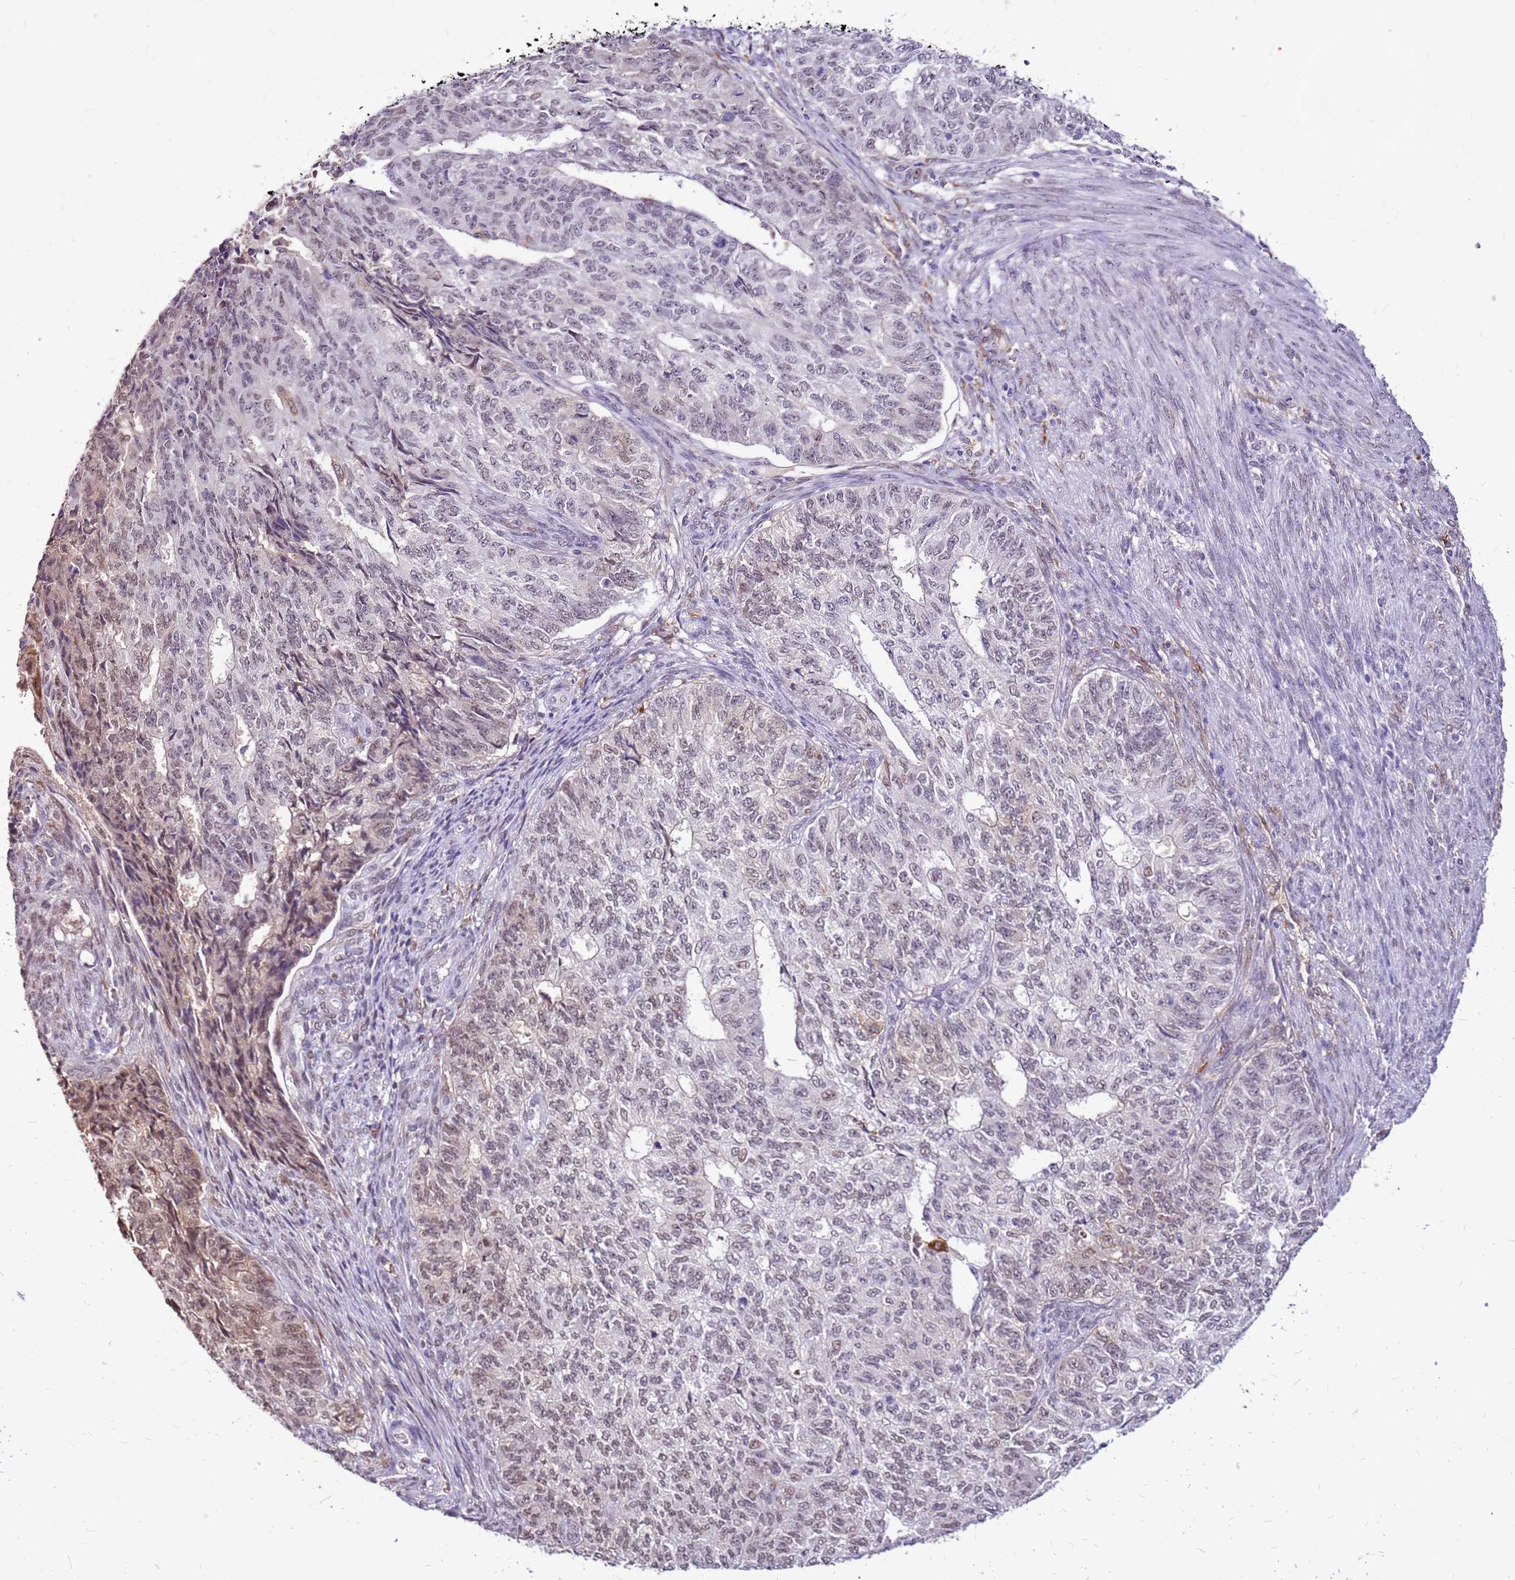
{"staining": {"intensity": "weak", "quantity": "25%-75%", "location": "nuclear"}, "tissue": "endometrial cancer", "cell_type": "Tumor cells", "image_type": "cancer", "snomed": [{"axis": "morphology", "description": "Adenocarcinoma, NOS"}, {"axis": "topography", "description": "Endometrium"}], "caption": "Weak nuclear protein expression is identified in about 25%-75% of tumor cells in endometrial cancer (adenocarcinoma). The protein is stained brown, and the nuclei are stained in blue (DAB (3,3'-diaminobenzidine) IHC with brightfield microscopy, high magnification).", "gene": "ALDH1A3", "patient": {"sex": "female", "age": 32}}